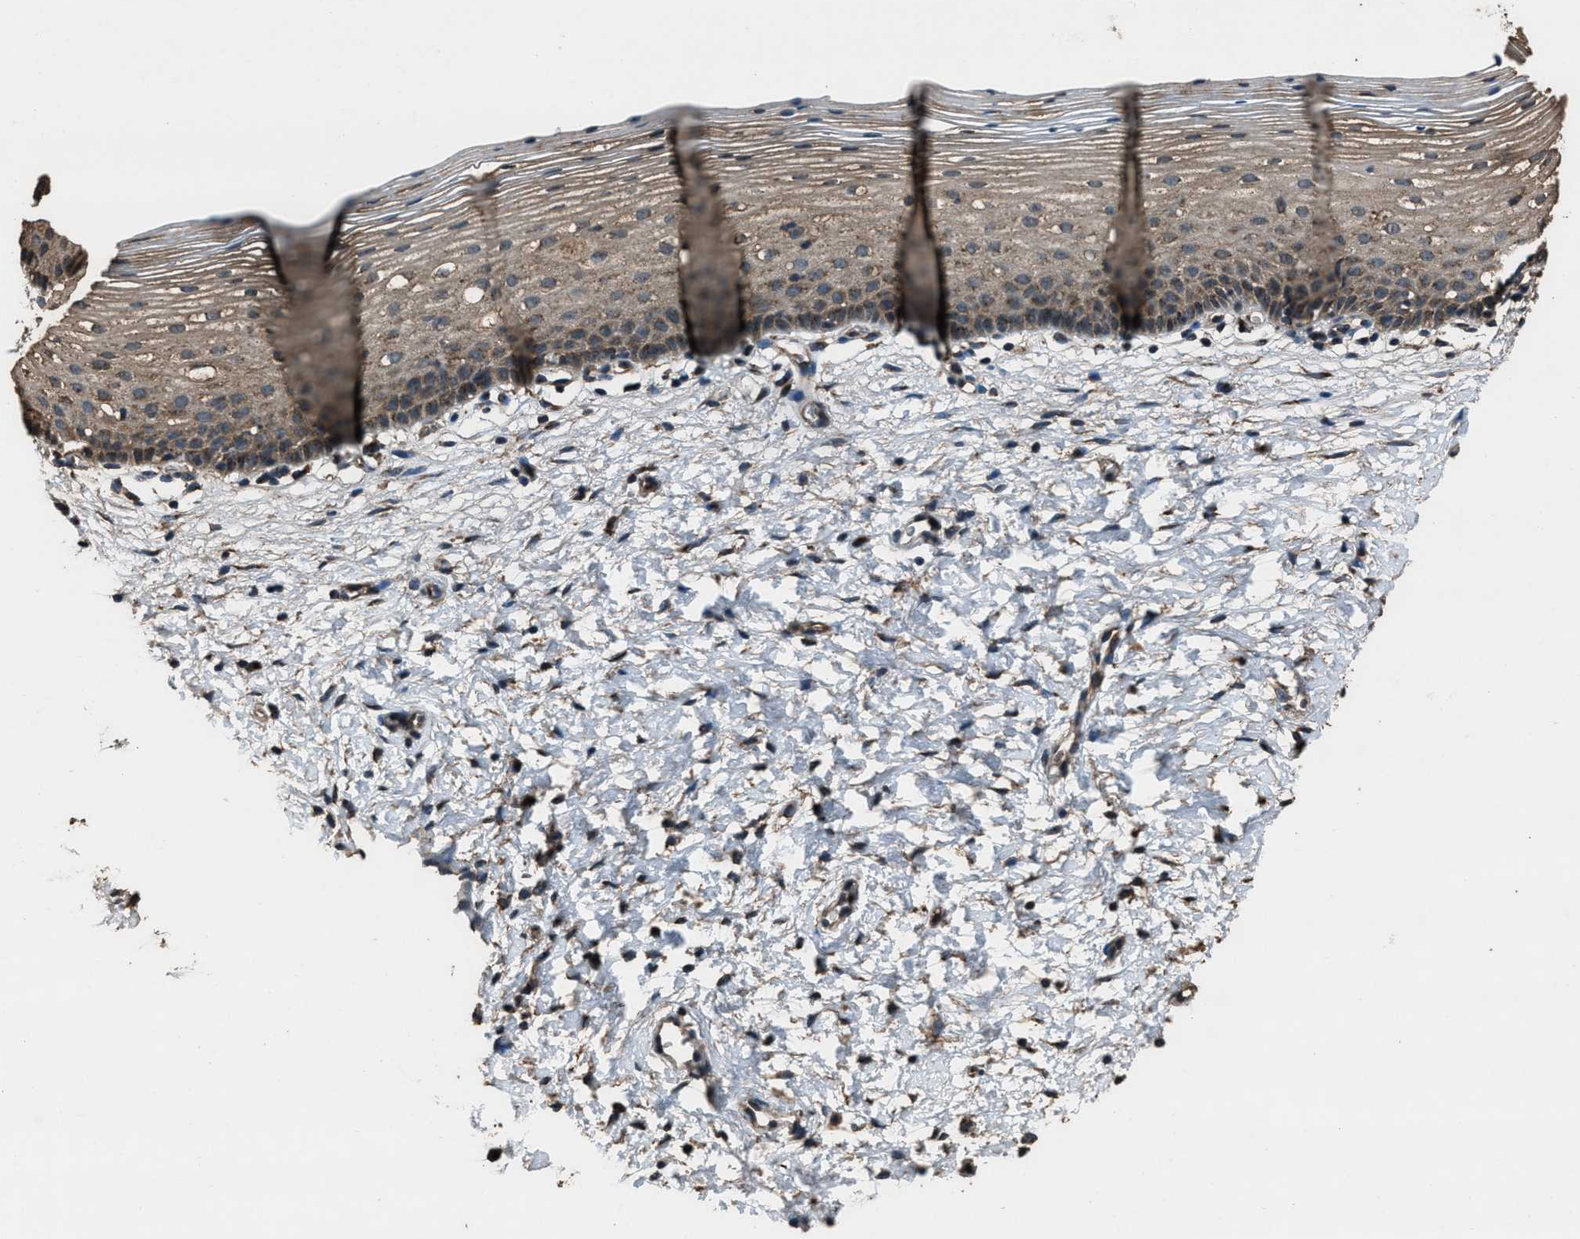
{"staining": {"intensity": "weak", "quantity": ">75%", "location": "cytoplasmic/membranous"}, "tissue": "cervix", "cell_type": "Glandular cells", "image_type": "normal", "snomed": [{"axis": "morphology", "description": "Normal tissue, NOS"}, {"axis": "topography", "description": "Cervix"}], "caption": "Protein staining by IHC exhibits weak cytoplasmic/membranous positivity in about >75% of glandular cells in normal cervix.", "gene": "SLC38A10", "patient": {"sex": "female", "age": 72}}